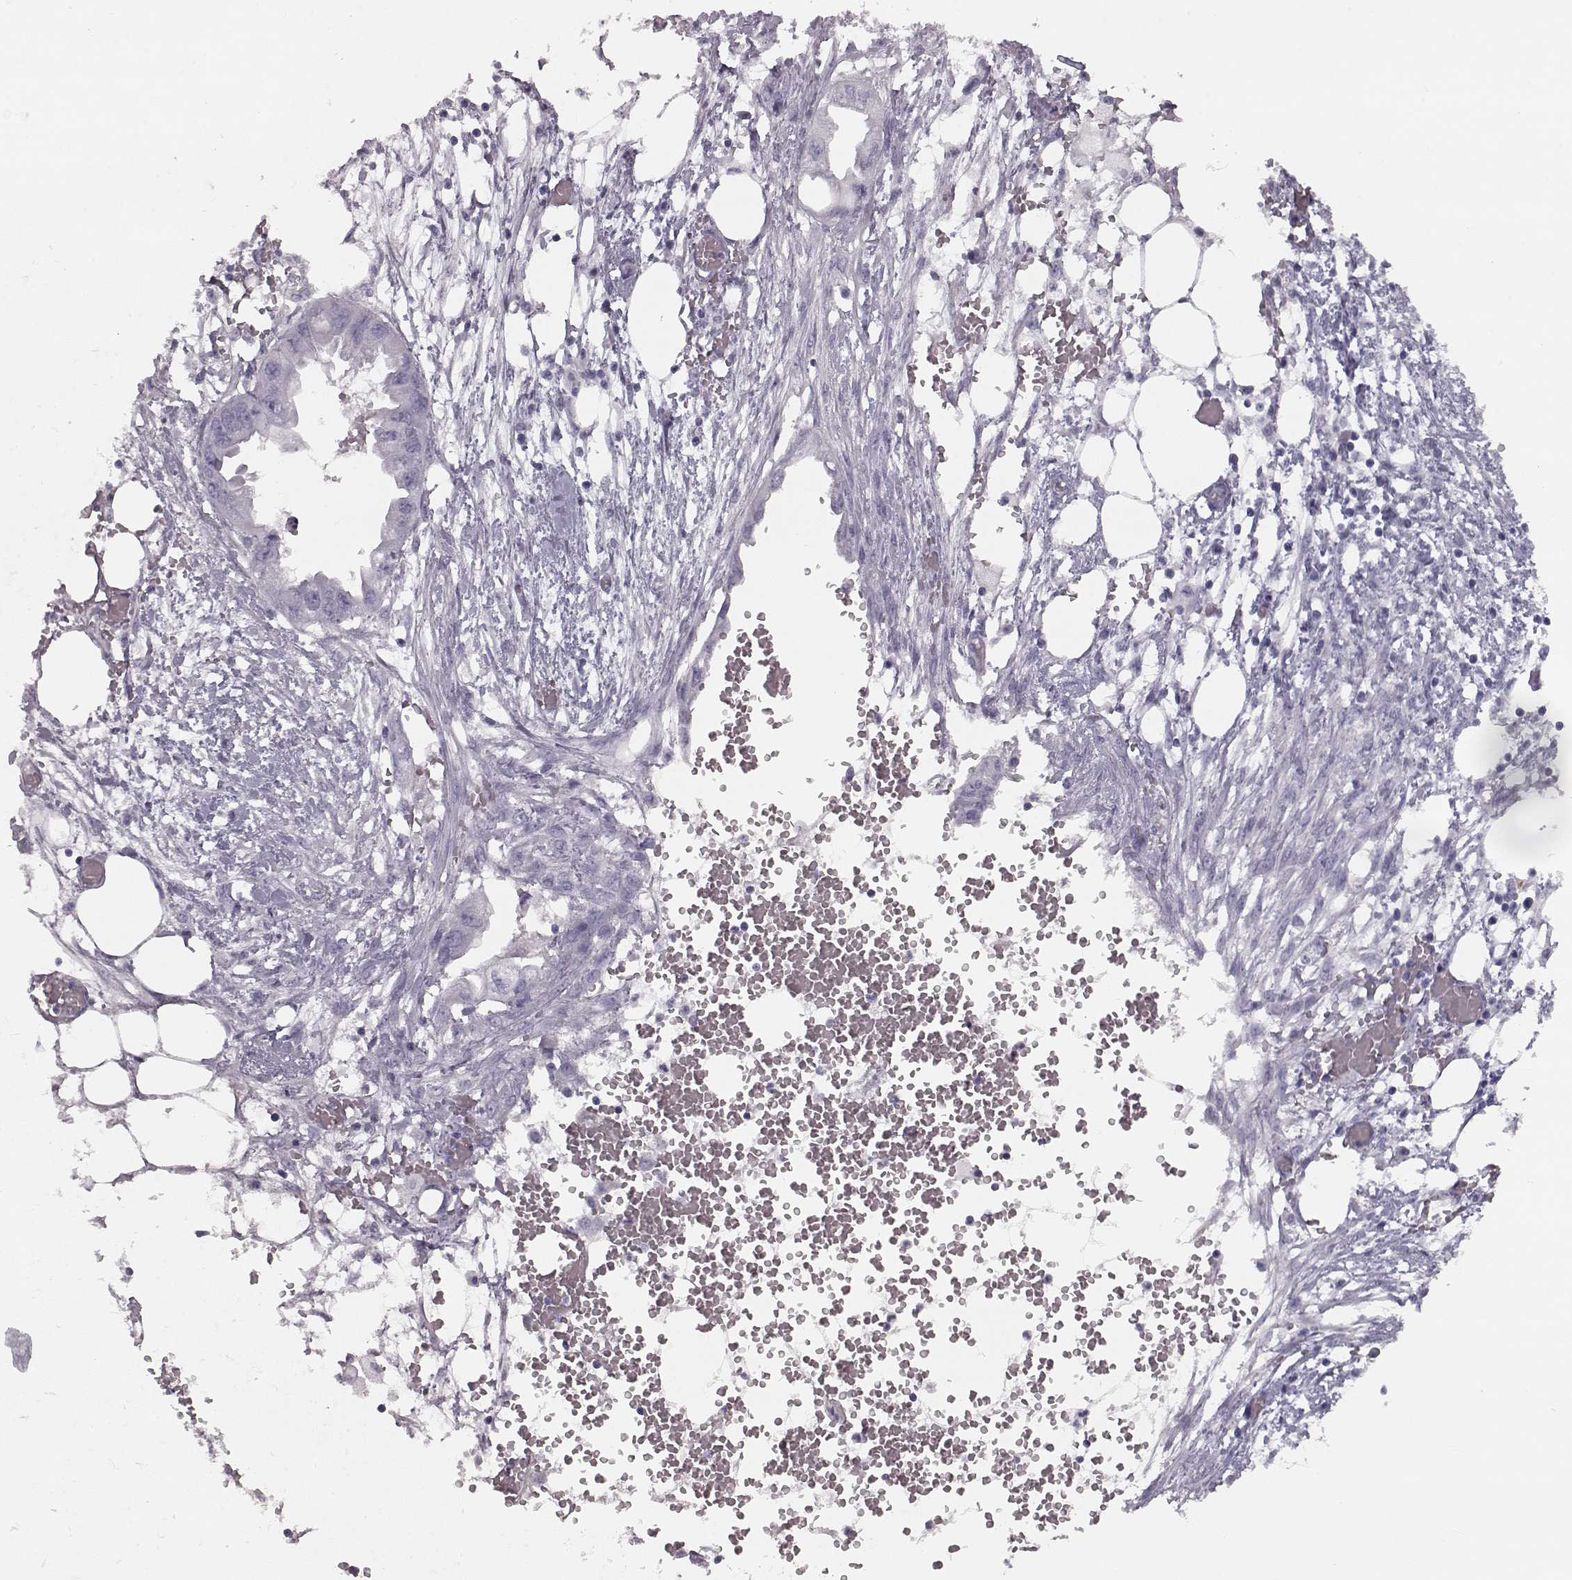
{"staining": {"intensity": "negative", "quantity": "none", "location": "none"}, "tissue": "endometrial cancer", "cell_type": "Tumor cells", "image_type": "cancer", "snomed": [{"axis": "morphology", "description": "Adenocarcinoma, NOS"}, {"axis": "morphology", "description": "Adenocarcinoma, metastatic, NOS"}, {"axis": "topography", "description": "Adipose tissue"}, {"axis": "topography", "description": "Endometrium"}], "caption": "There is no significant staining in tumor cells of adenocarcinoma (endometrial). Brightfield microscopy of immunohistochemistry stained with DAB (3,3'-diaminobenzidine) (brown) and hematoxylin (blue), captured at high magnification.", "gene": "CCL19", "patient": {"sex": "female", "age": 67}}